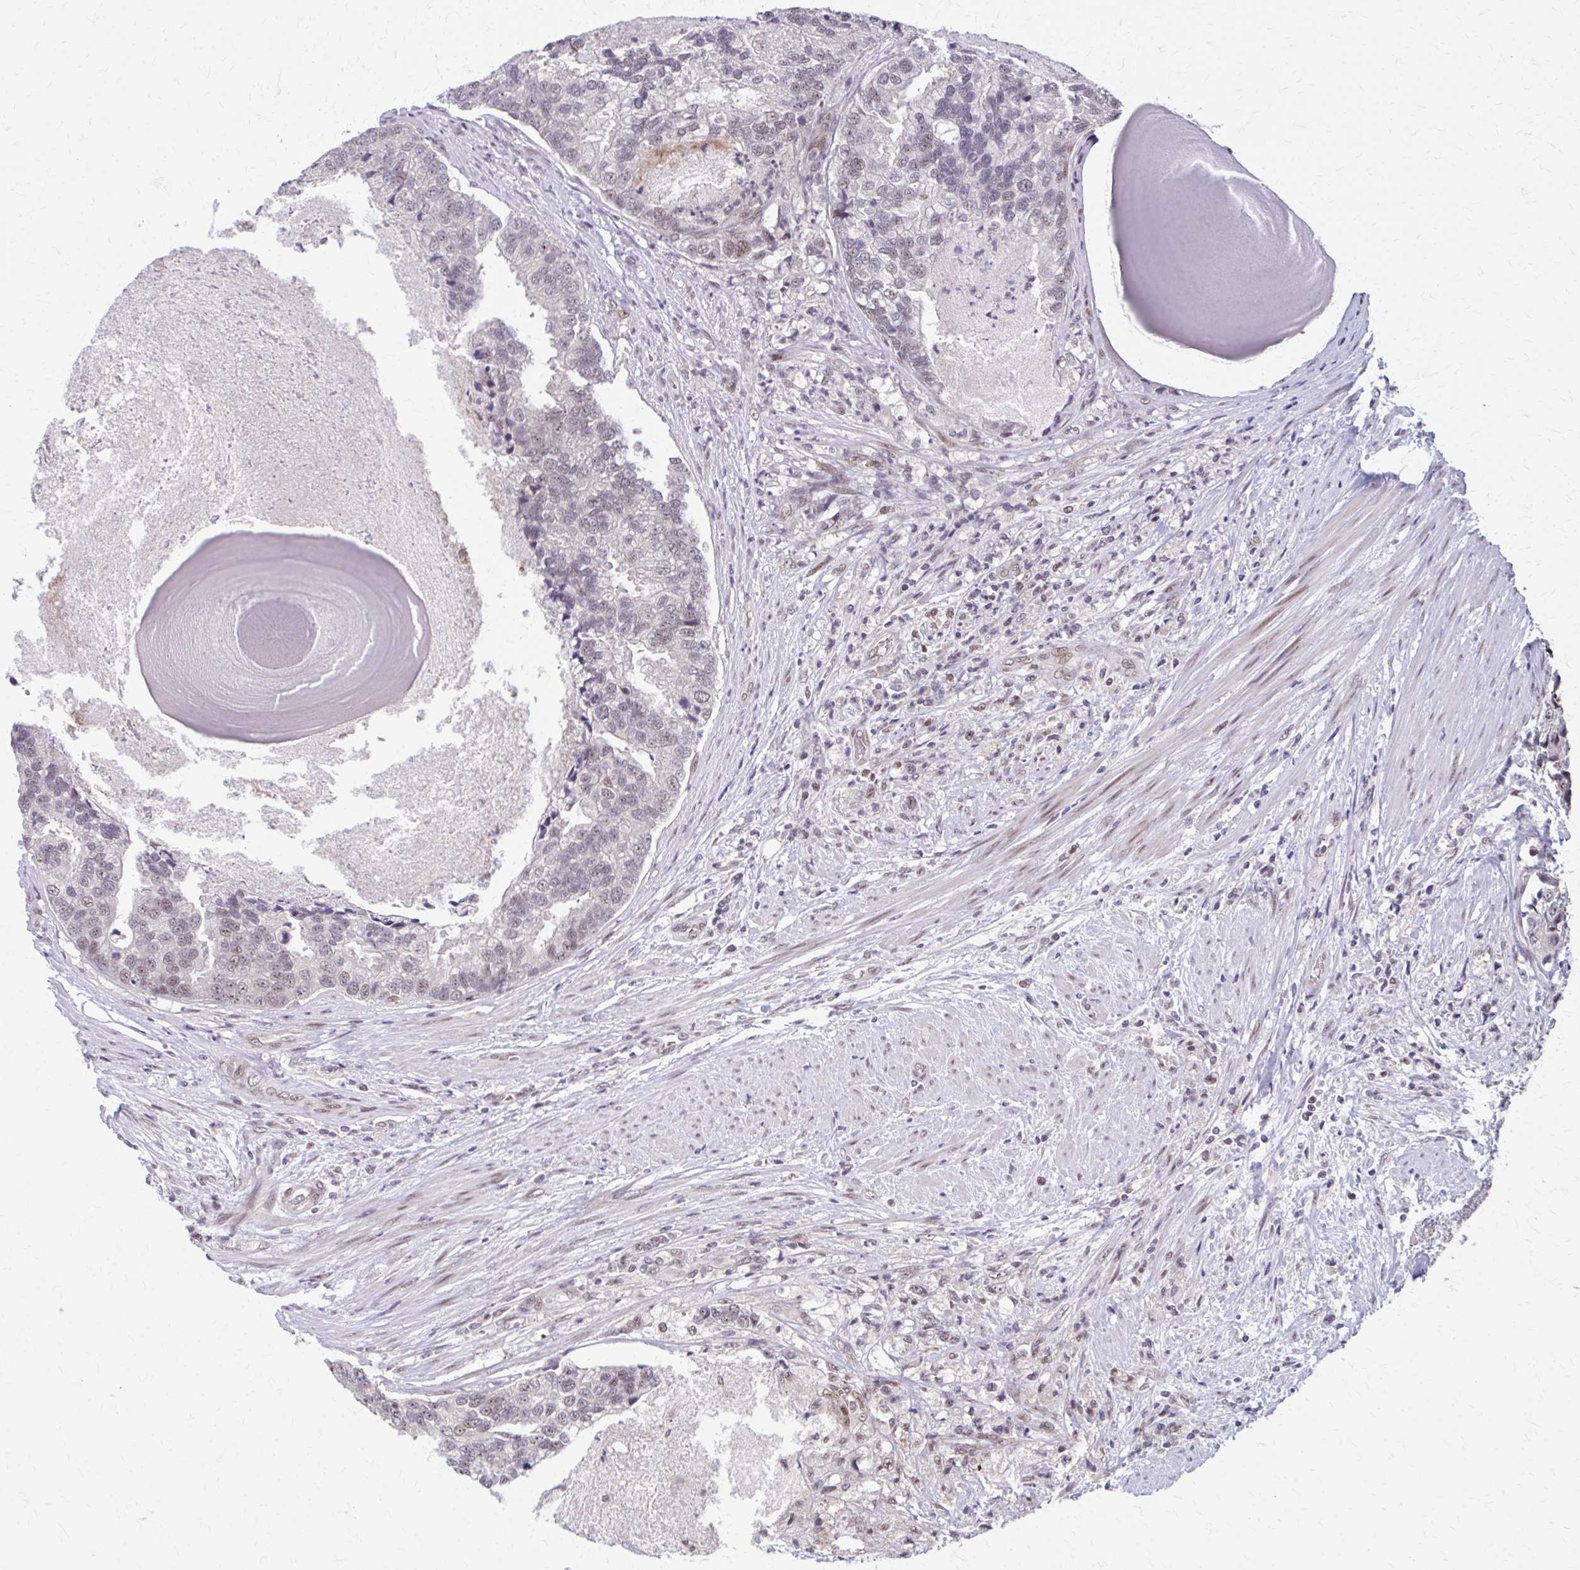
{"staining": {"intensity": "weak", "quantity": "25%-75%", "location": "nuclear"}, "tissue": "prostate cancer", "cell_type": "Tumor cells", "image_type": "cancer", "snomed": [{"axis": "morphology", "description": "Adenocarcinoma, High grade"}, {"axis": "topography", "description": "Prostate"}], "caption": "Prostate cancer was stained to show a protein in brown. There is low levels of weak nuclear staining in approximately 25%-75% of tumor cells.", "gene": "SETBP1", "patient": {"sex": "male", "age": 68}}